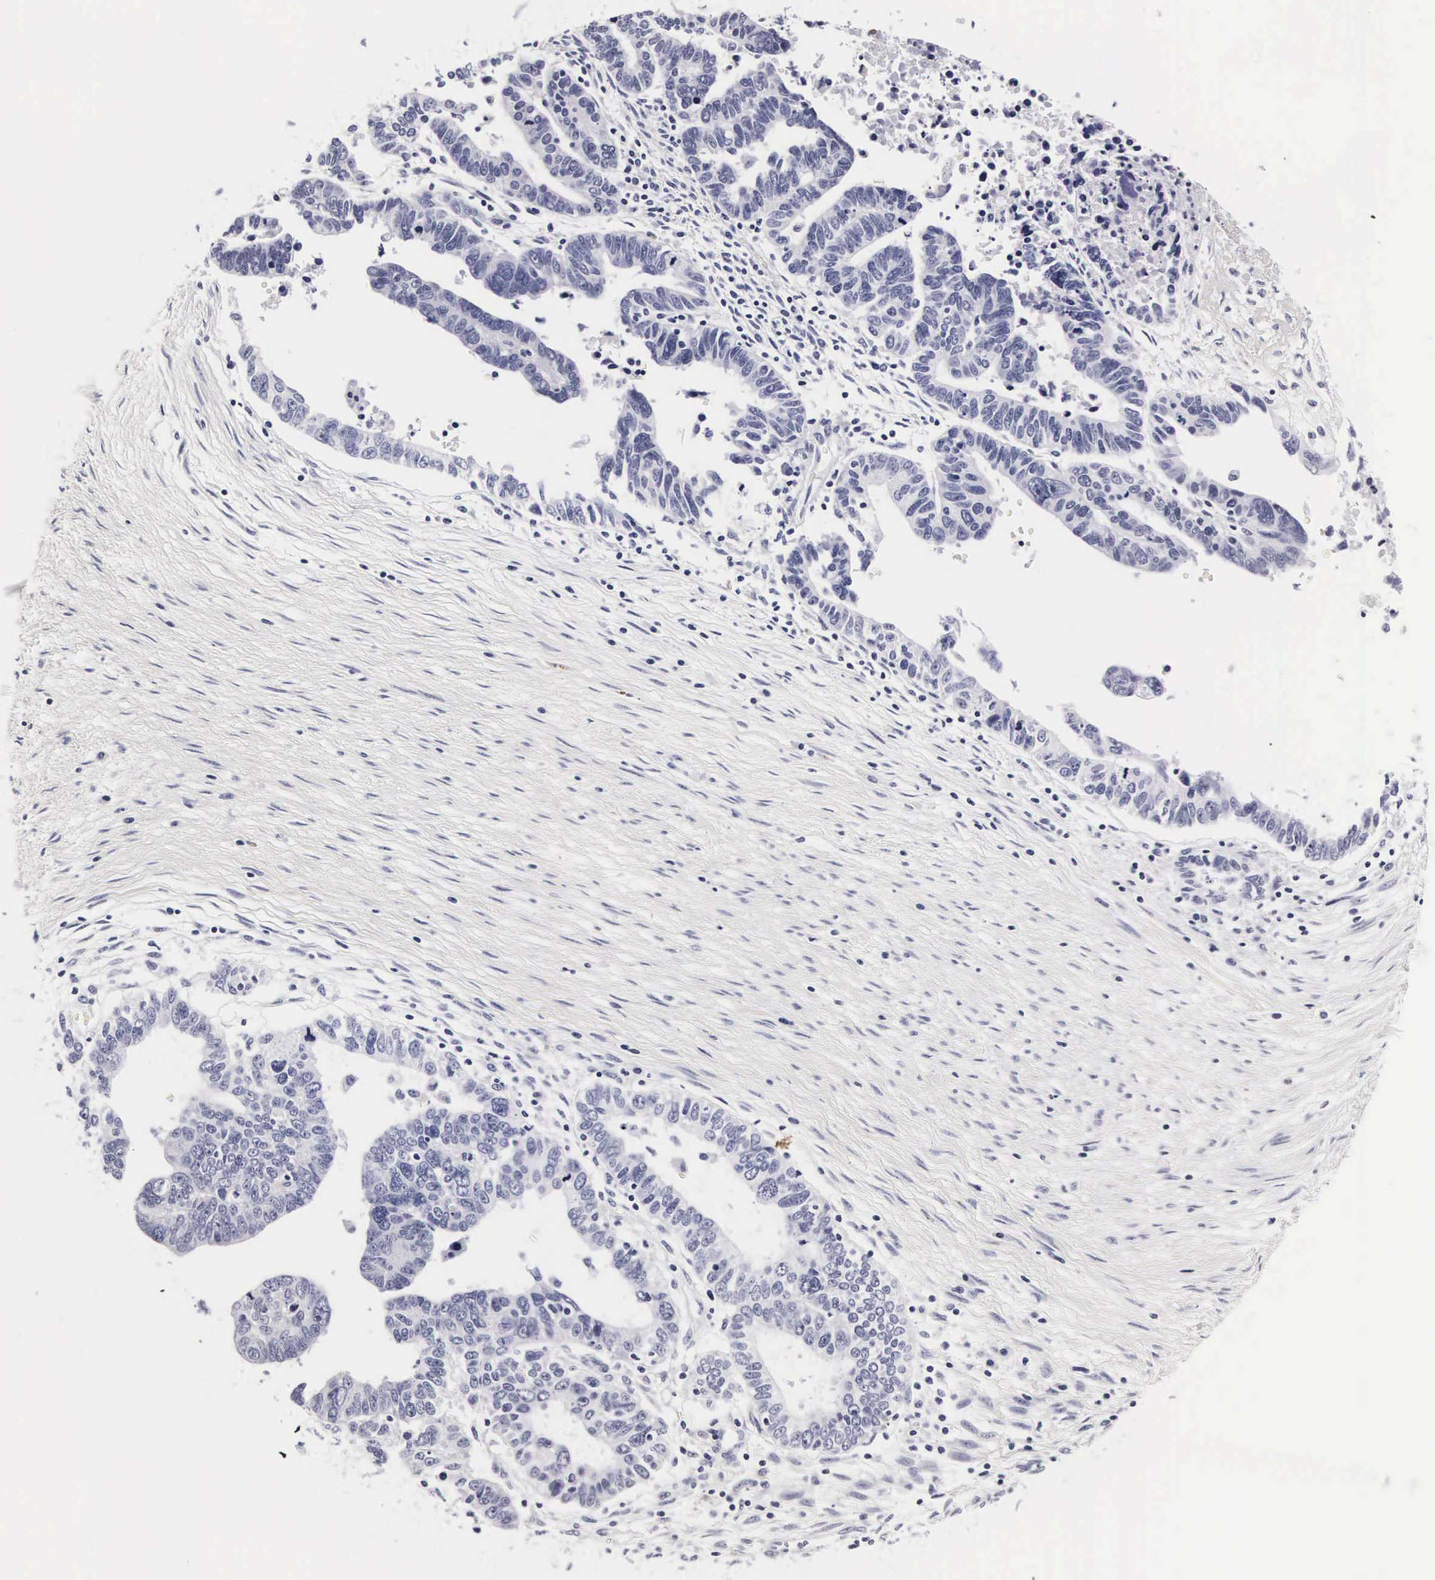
{"staining": {"intensity": "negative", "quantity": "none", "location": "none"}, "tissue": "ovarian cancer", "cell_type": "Tumor cells", "image_type": "cancer", "snomed": [{"axis": "morphology", "description": "Carcinoma, endometroid"}, {"axis": "morphology", "description": "Cystadenocarcinoma, serous, NOS"}, {"axis": "topography", "description": "Ovary"}], "caption": "The photomicrograph shows no staining of tumor cells in ovarian cancer (endometroid carcinoma).", "gene": "RNASE6", "patient": {"sex": "female", "age": 45}}